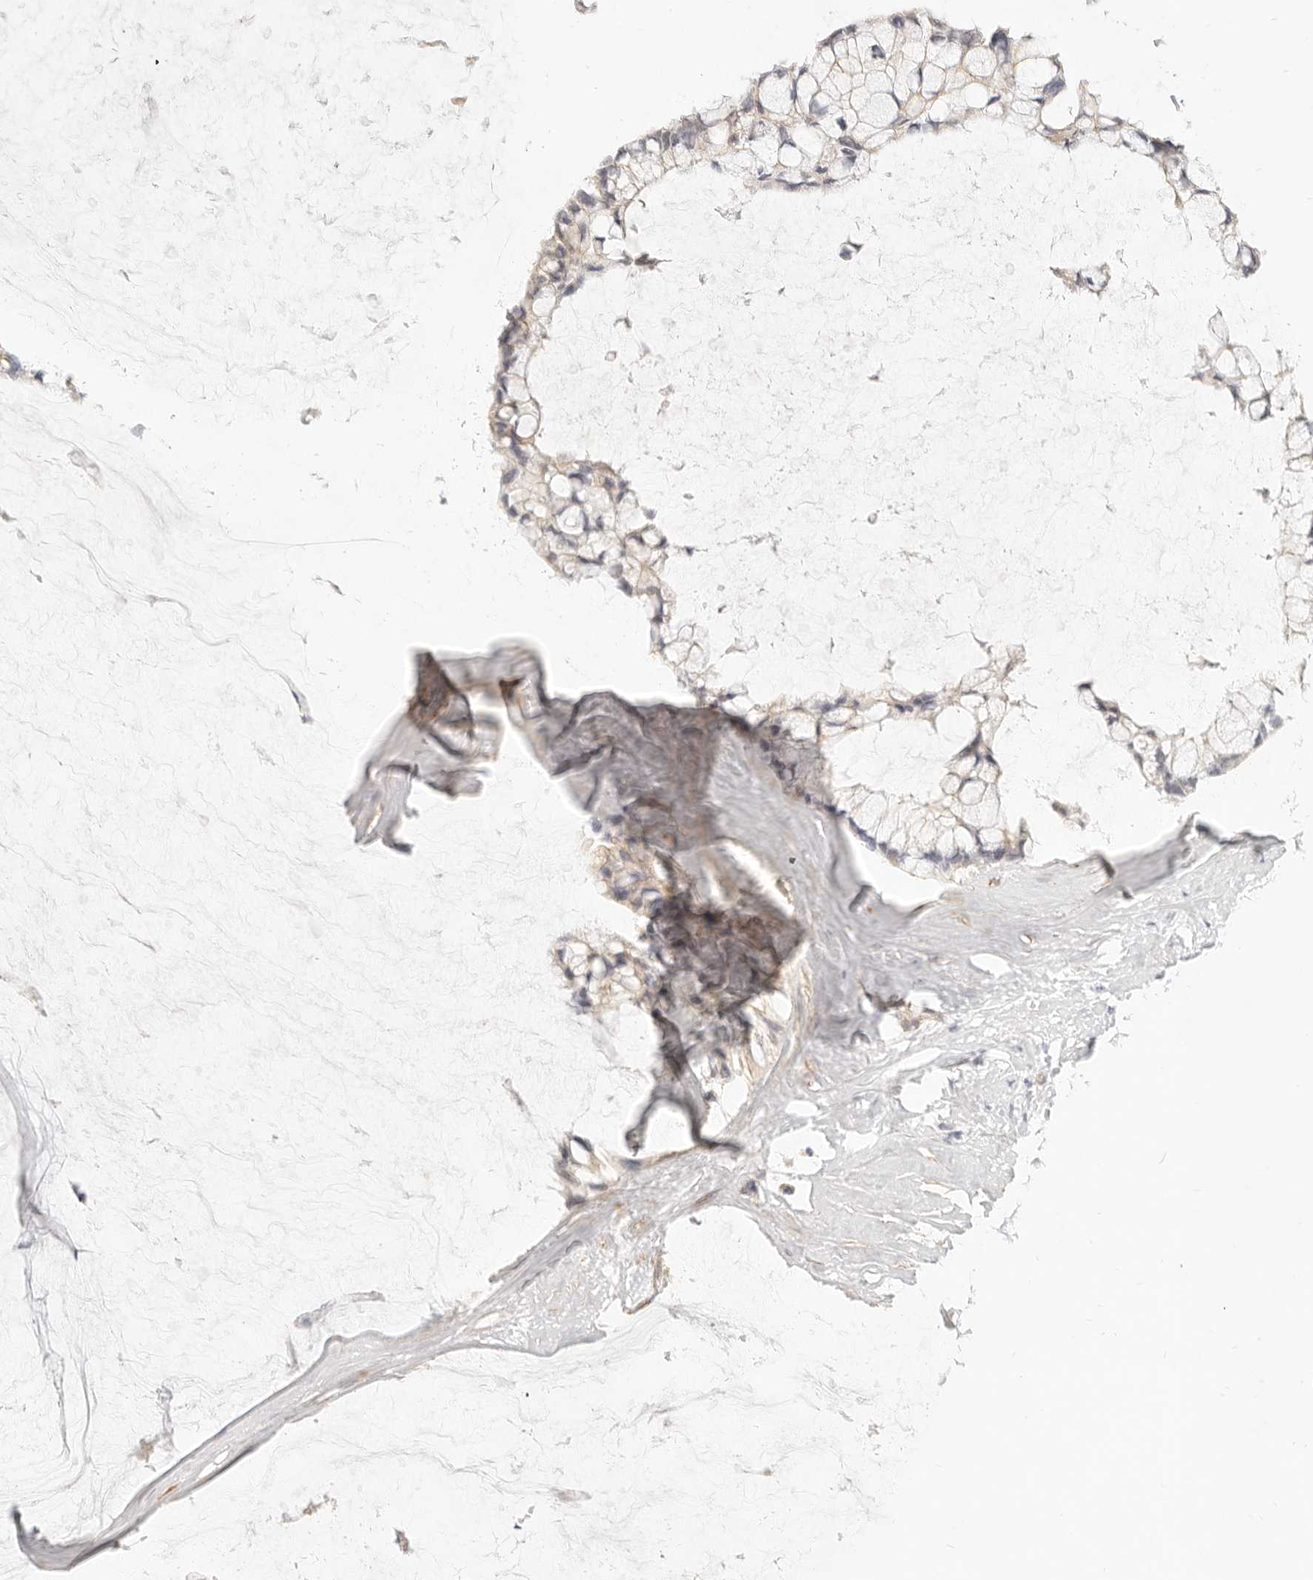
{"staining": {"intensity": "weak", "quantity": "25%-75%", "location": "cytoplasmic/membranous"}, "tissue": "ovarian cancer", "cell_type": "Tumor cells", "image_type": "cancer", "snomed": [{"axis": "morphology", "description": "Cystadenocarcinoma, mucinous, NOS"}, {"axis": "topography", "description": "Ovary"}], "caption": "Immunohistochemistry (DAB) staining of ovarian cancer reveals weak cytoplasmic/membranous protein expression in approximately 25%-75% of tumor cells.", "gene": "UBXN10", "patient": {"sex": "female", "age": 39}}